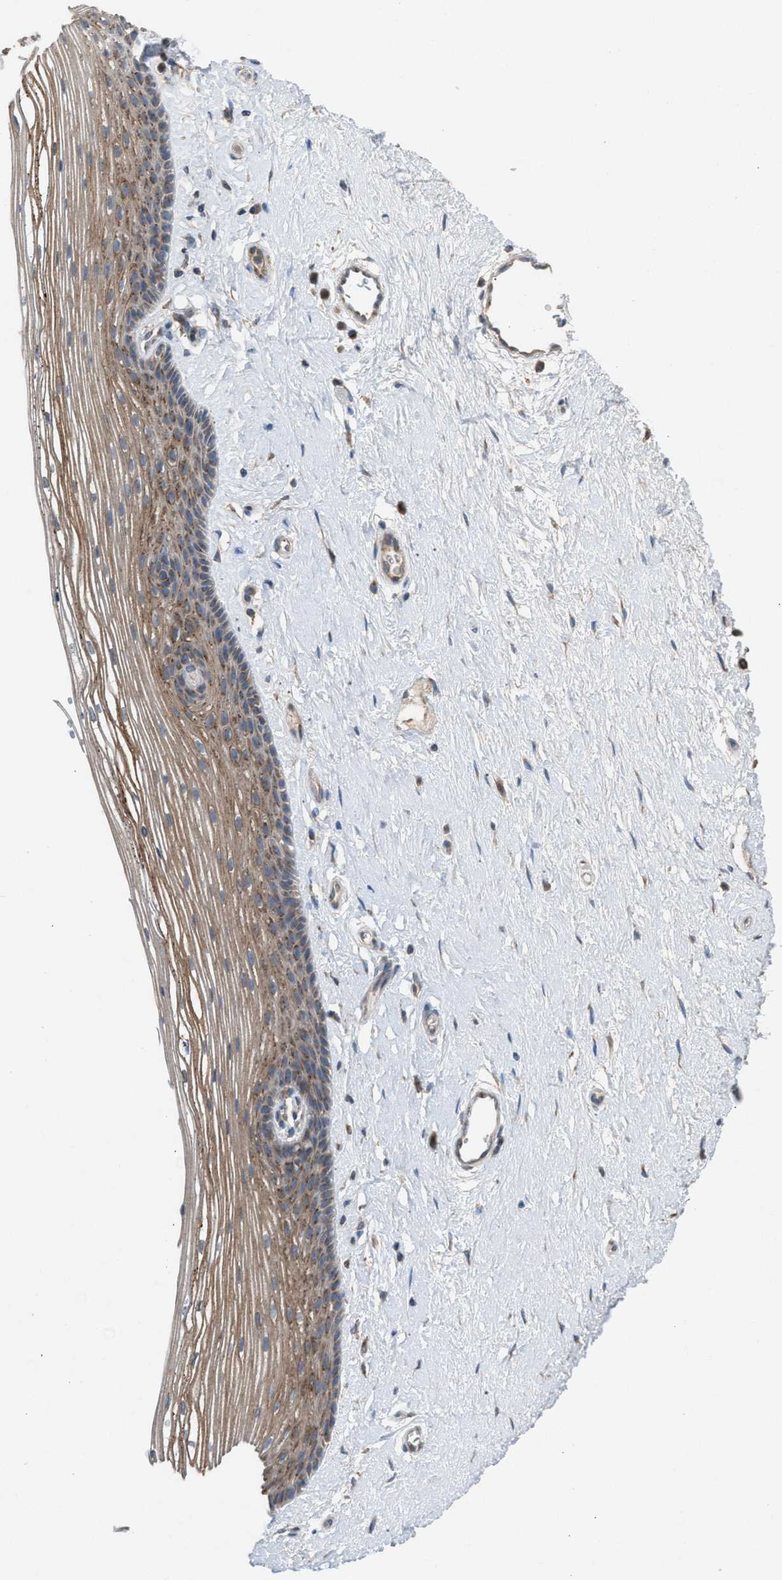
{"staining": {"intensity": "weak", "quantity": ">75%", "location": "cytoplasmic/membranous"}, "tissue": "vagina", "cell_type": "Squamous epithelial cells", "image_type": "normal", "snomed": [{"axis": "morphology", "description": "Normal tissue, NOS"}, {"axis": "topography", "description": "Vagina"}], "caption": "Immunohistochemical staining of normal human vagina reveals >75% levels of weak cytoplasmic/membranous protein positivity in approximately >75% of squamous epithelial cells.", "gene": "TPK1", "patient": {"sex": "female", "age": 46}}